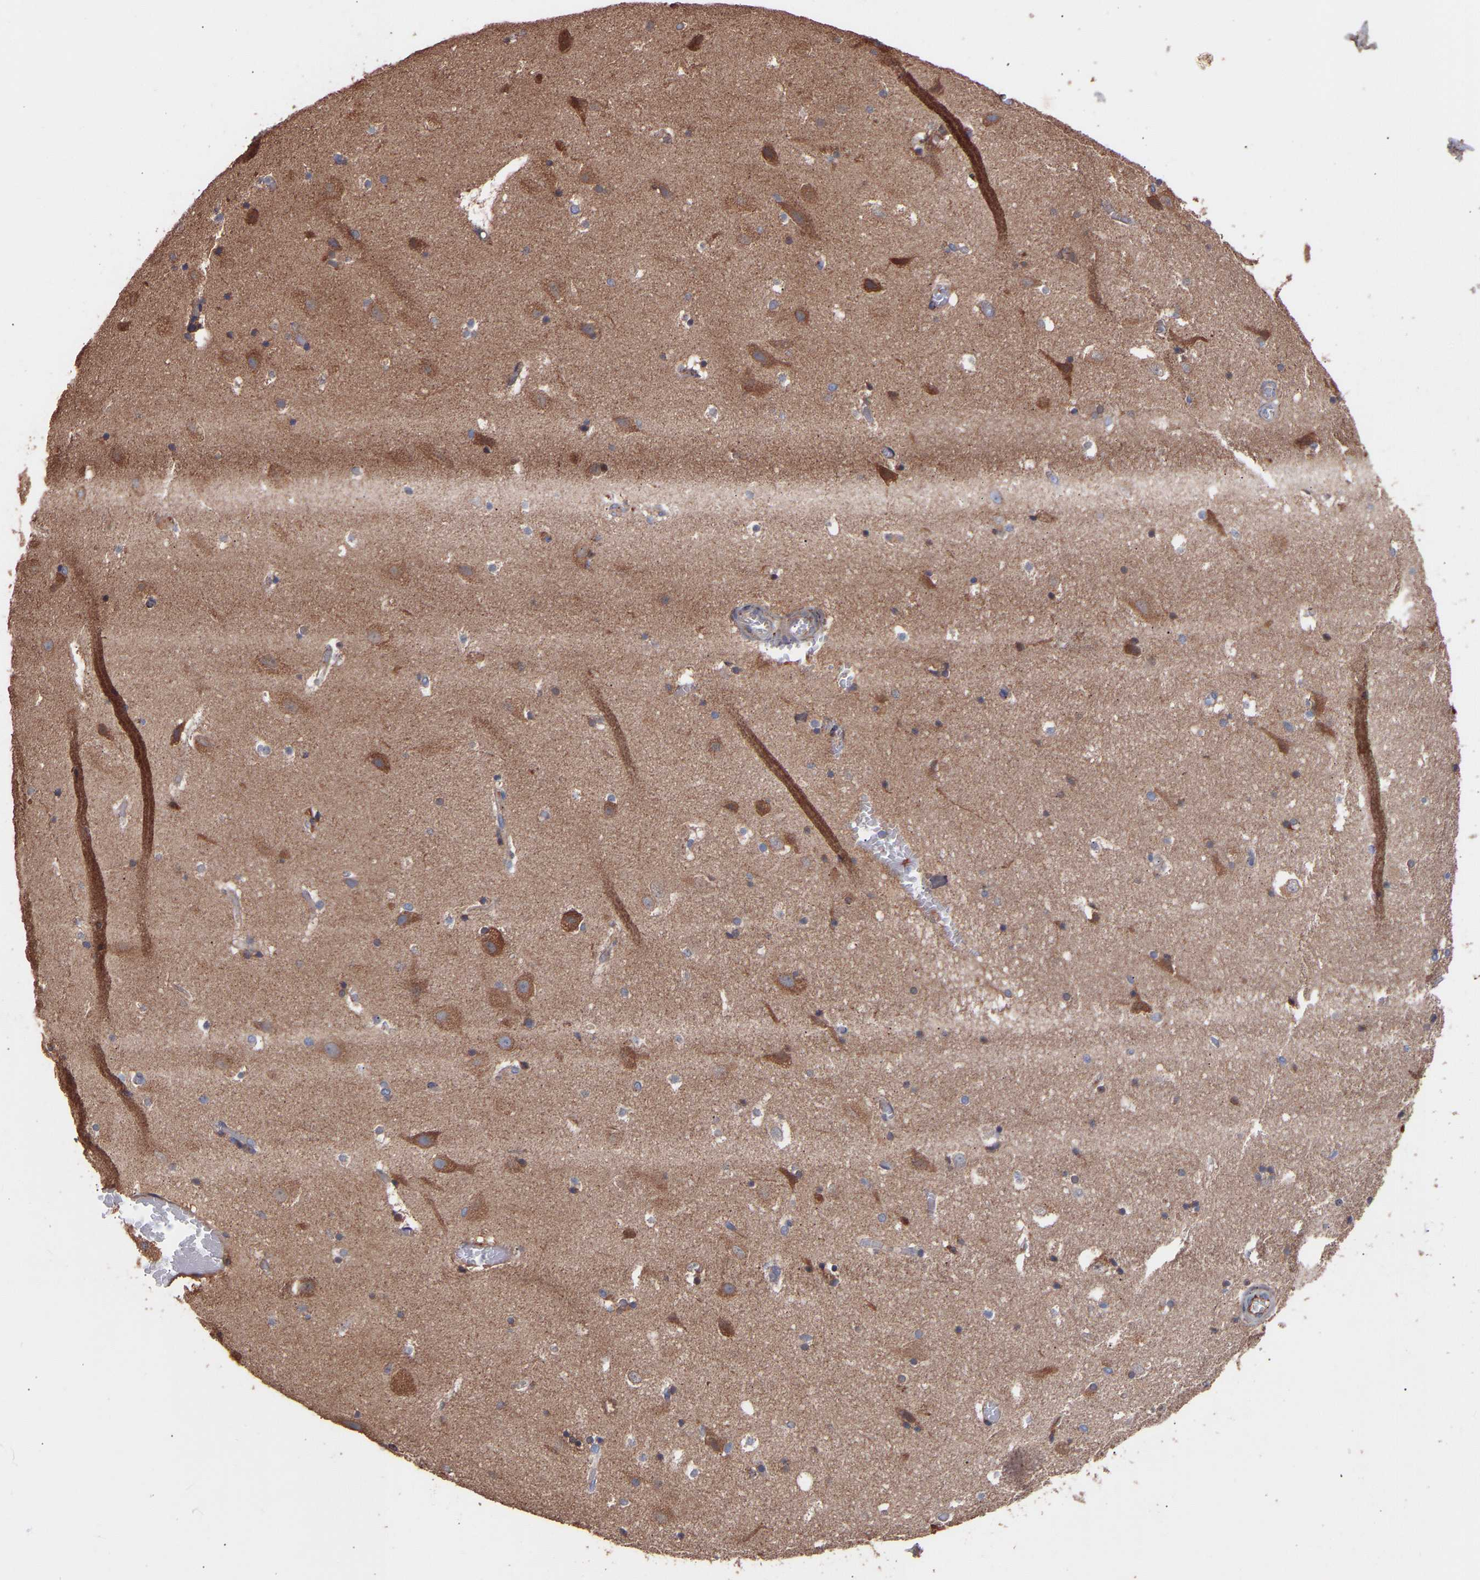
{"staining": {"intensity": "weak", "quantity": "<25%", "location": "cytoplasmic/membranous"}, "tissue": "hippocampus", "cell_type": "Glial cells", "image_type": "normal", "snomed": [{"axis": "morphology", "description": "Normal tissue, NOS"}, {"axis": "topography", "description": "Hippocampus"}], "caption": "Glial cells show no significant protein staining in normal hippocampus. Nuclei are stained in blue.", "gene": "TMEM268", "patient": {"sex": "male", "age": 45}}